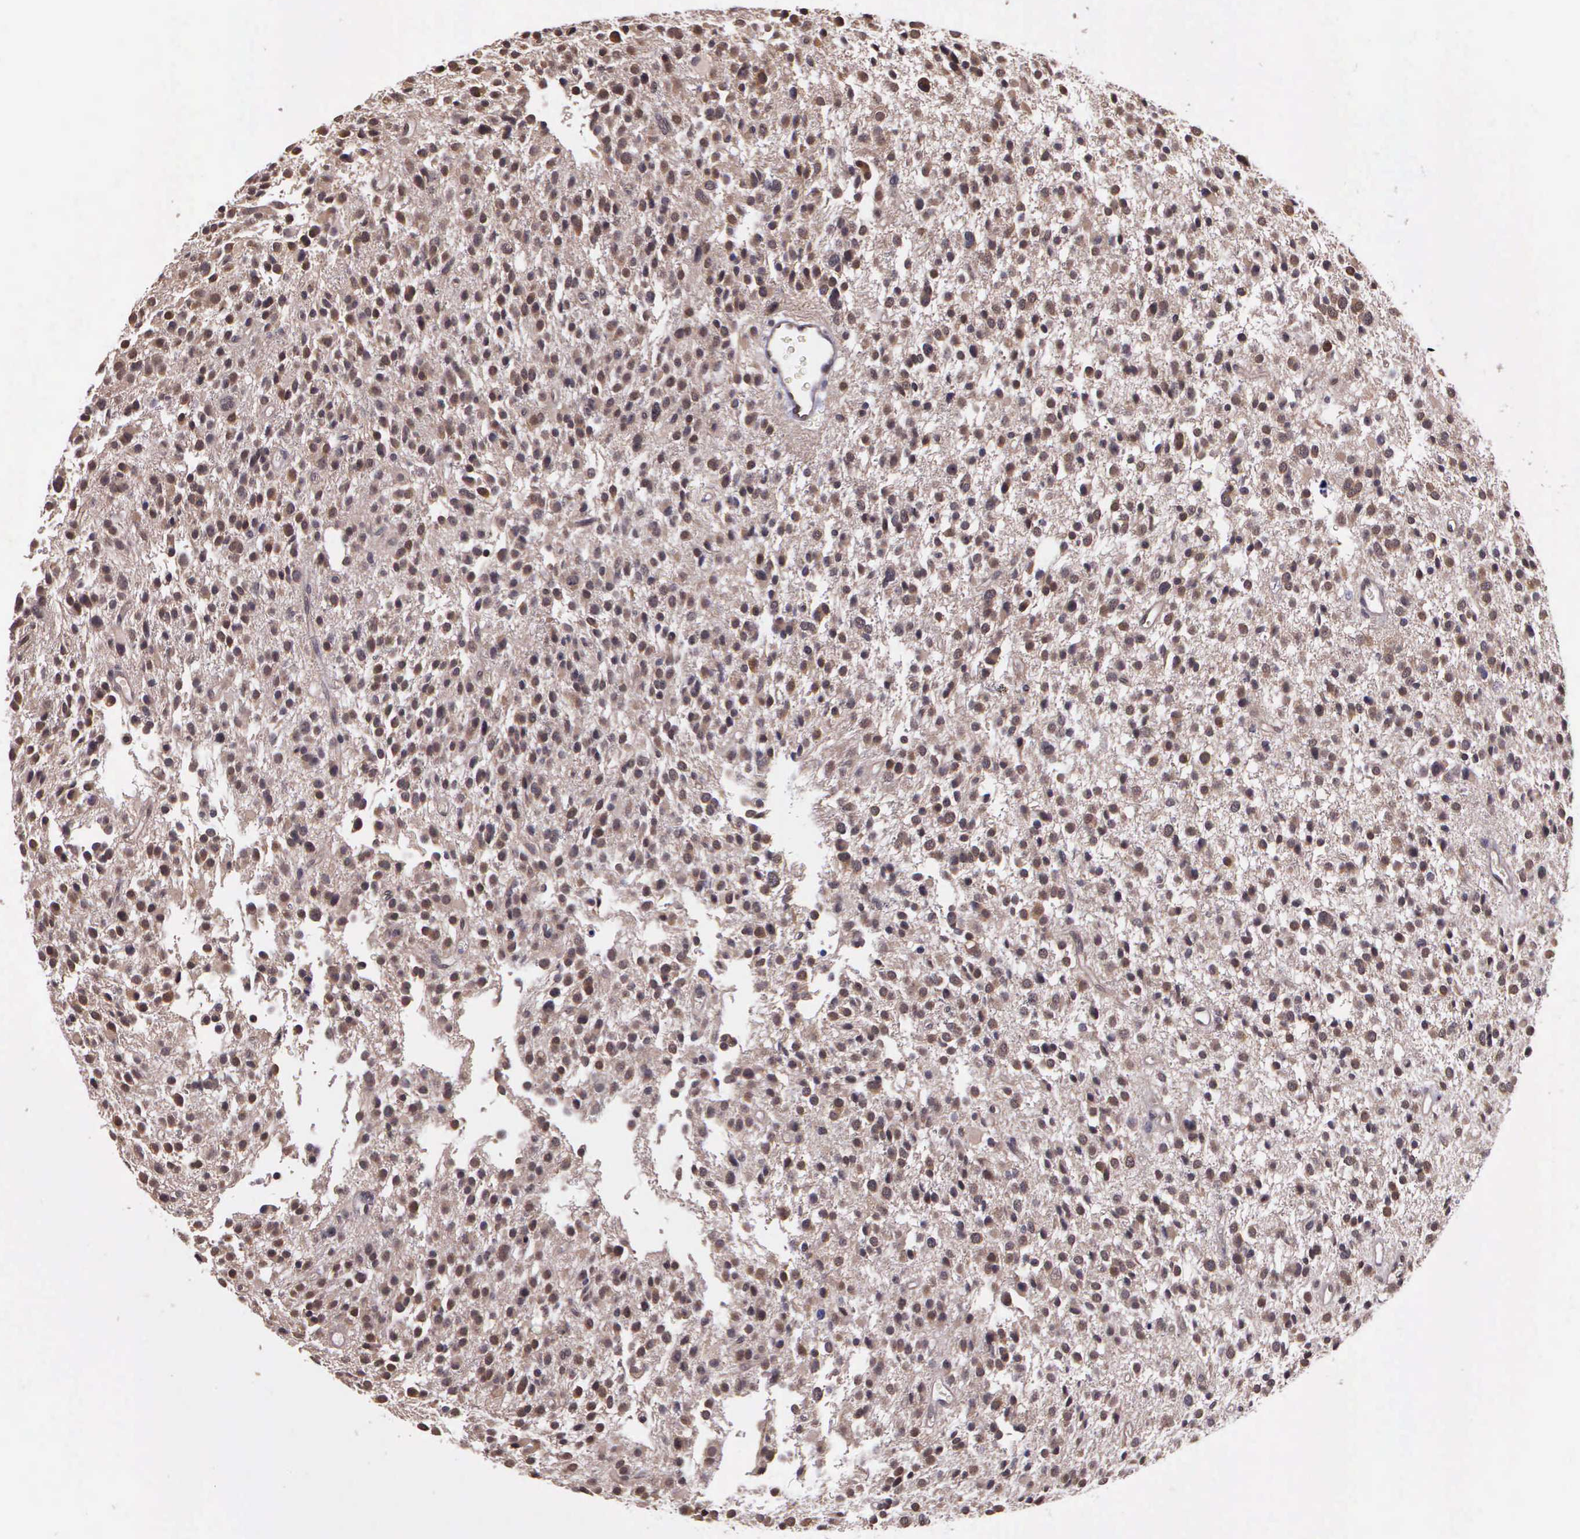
{"staining": {"intensity": "weak", "quantity": ">75%", "location": "nuclear"}, "tissue": "glioma", "cell_type": "Tumor cells", "image_type": "cancer", "snomed": [{"axis": "morphology", "description": "Glioma, malignant, Low grade"}, {"axis": "topography", "description": "Brain"}], "caption": "Immunohistochemistry (DAB (3,3'-diaminobenzidine)) staining of glioma exhibits weak nuclear protein staining in approximately >75% of tumor cells.", "gene": "IGBP1", "patient": {"sex": "female", "age": 36}}